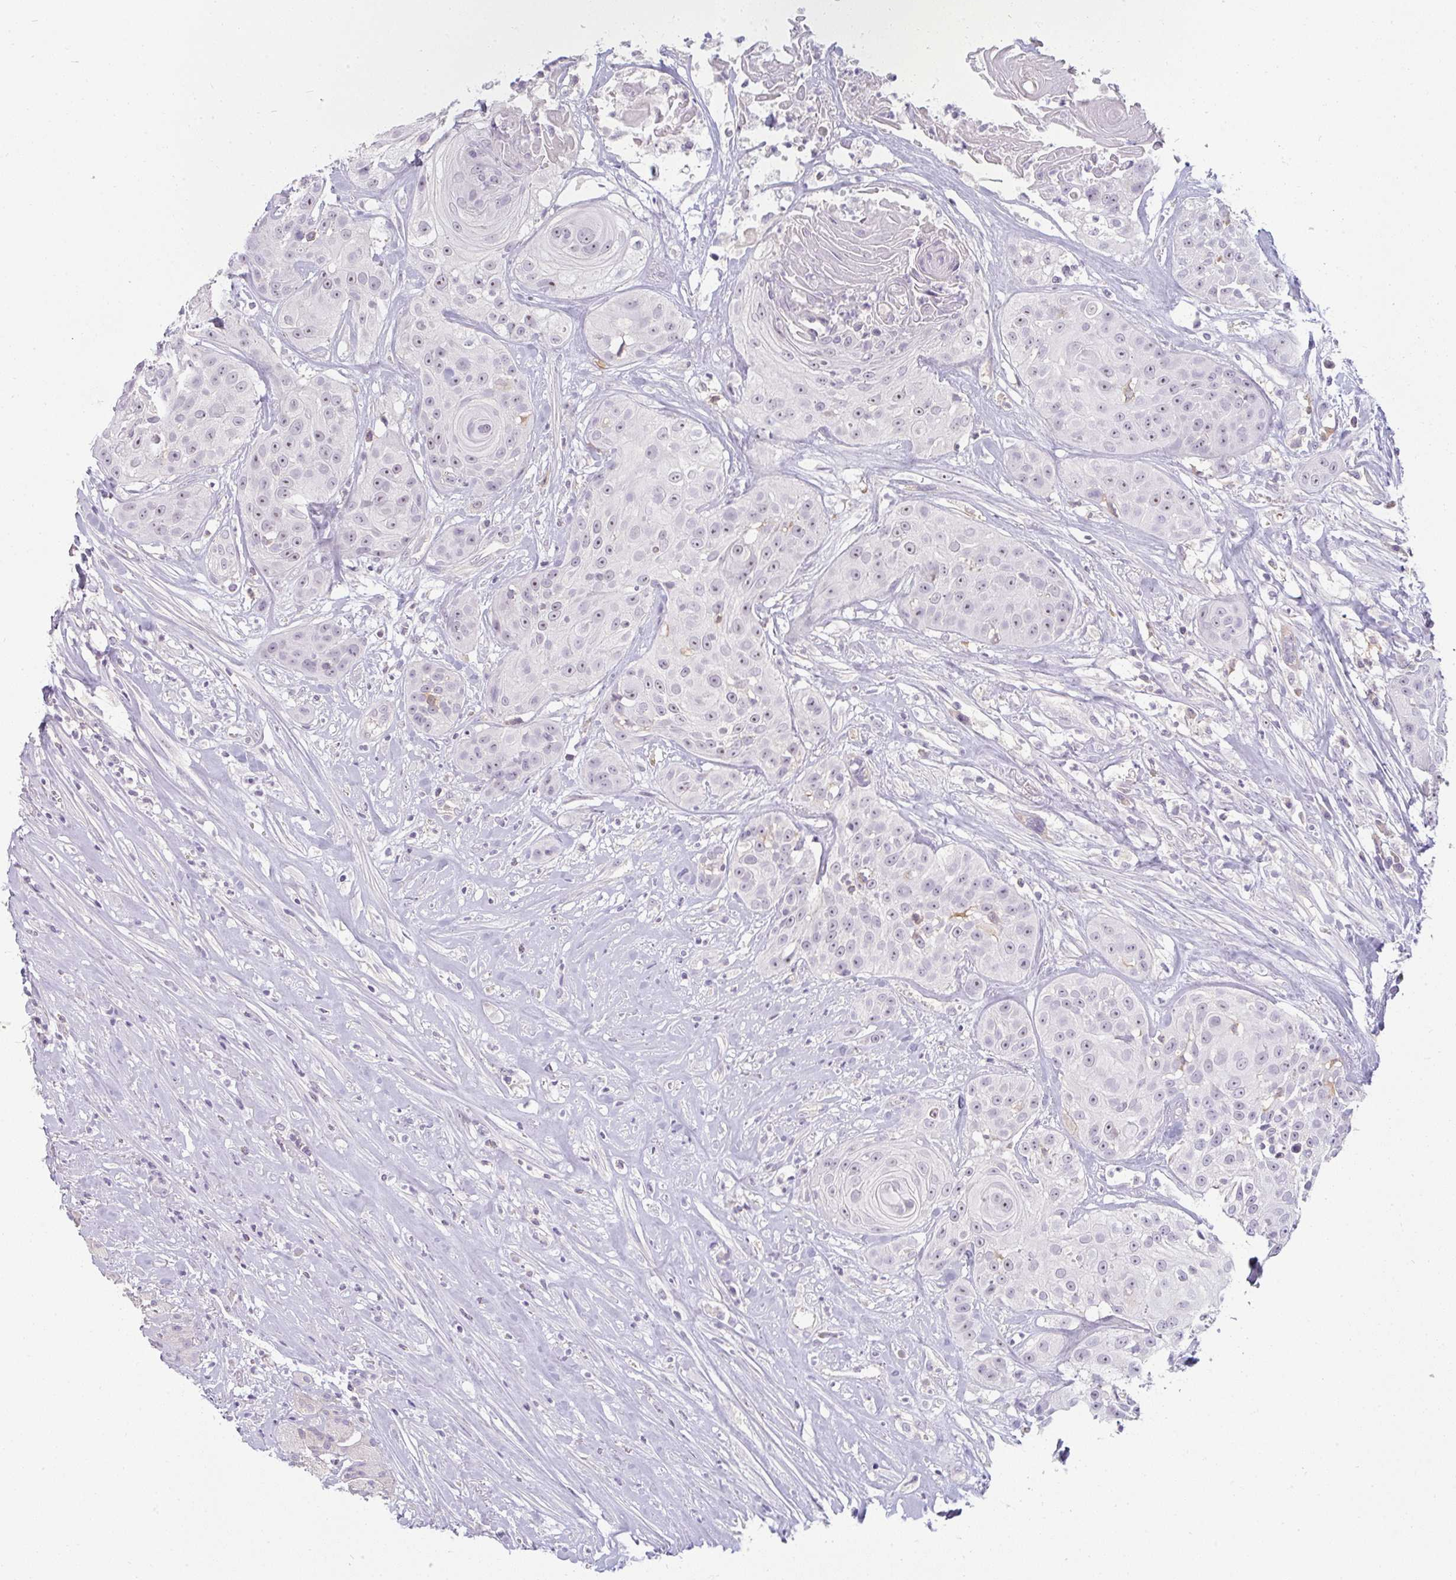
{"staining": {"intensity": "weak", "quantity": "<25%", "location": "nuclear"}, "tissue": "head and neck cancer", "cell_type": "Tumor cells", "image_type": "cancer", "snomed": [{"axis": "morphology", "description": "Squamous cell carcinoma, NOS"}, {"axis": "topography", "description": "Head-Neck"}], "caption": "Head and neck cancer was stained to show a protein in brown. There is no significant positivity in tumor cells.", "gene": "PPFIA4", "patient": {"sex": "male", "age": 83}}